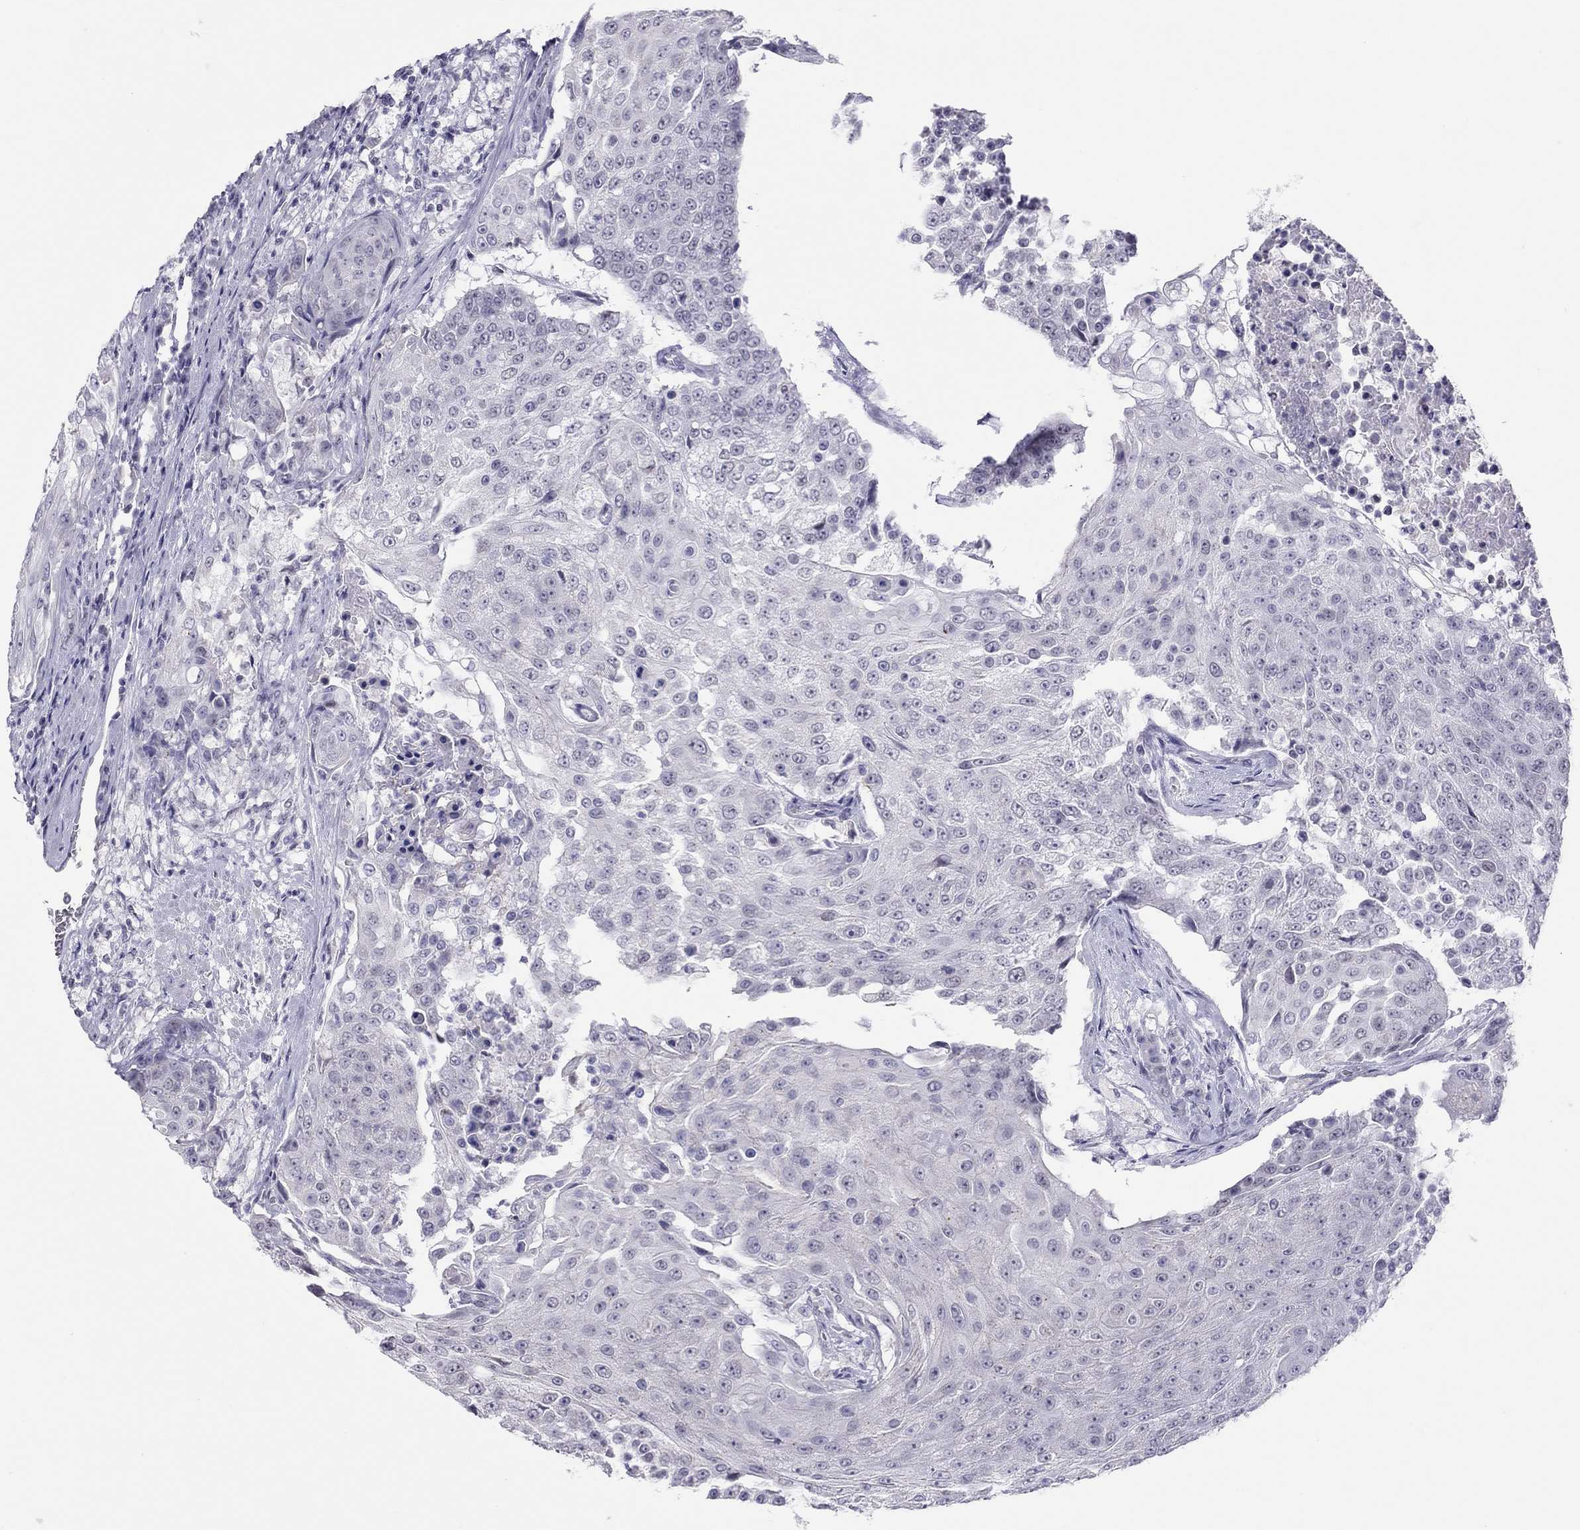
{"staining": {"intensity": "negative", "quantity": "none", "location": "none"}, "tissue": "urothelial cancer", "cell_type": "Tumor cells", "image_type": "cancer", "snomed": [{"axis": "morphology", "description": "Urothelial carcinoma, High grade"}, {"axis": "topography", "description": "Urinary bladder"}], "caption": "Urothelial cancer was stained to show a protein in brown. There is no significant positivity in tumor cells.", "gene": "JHY", "patient": {"sex": "female", "age": 63}}